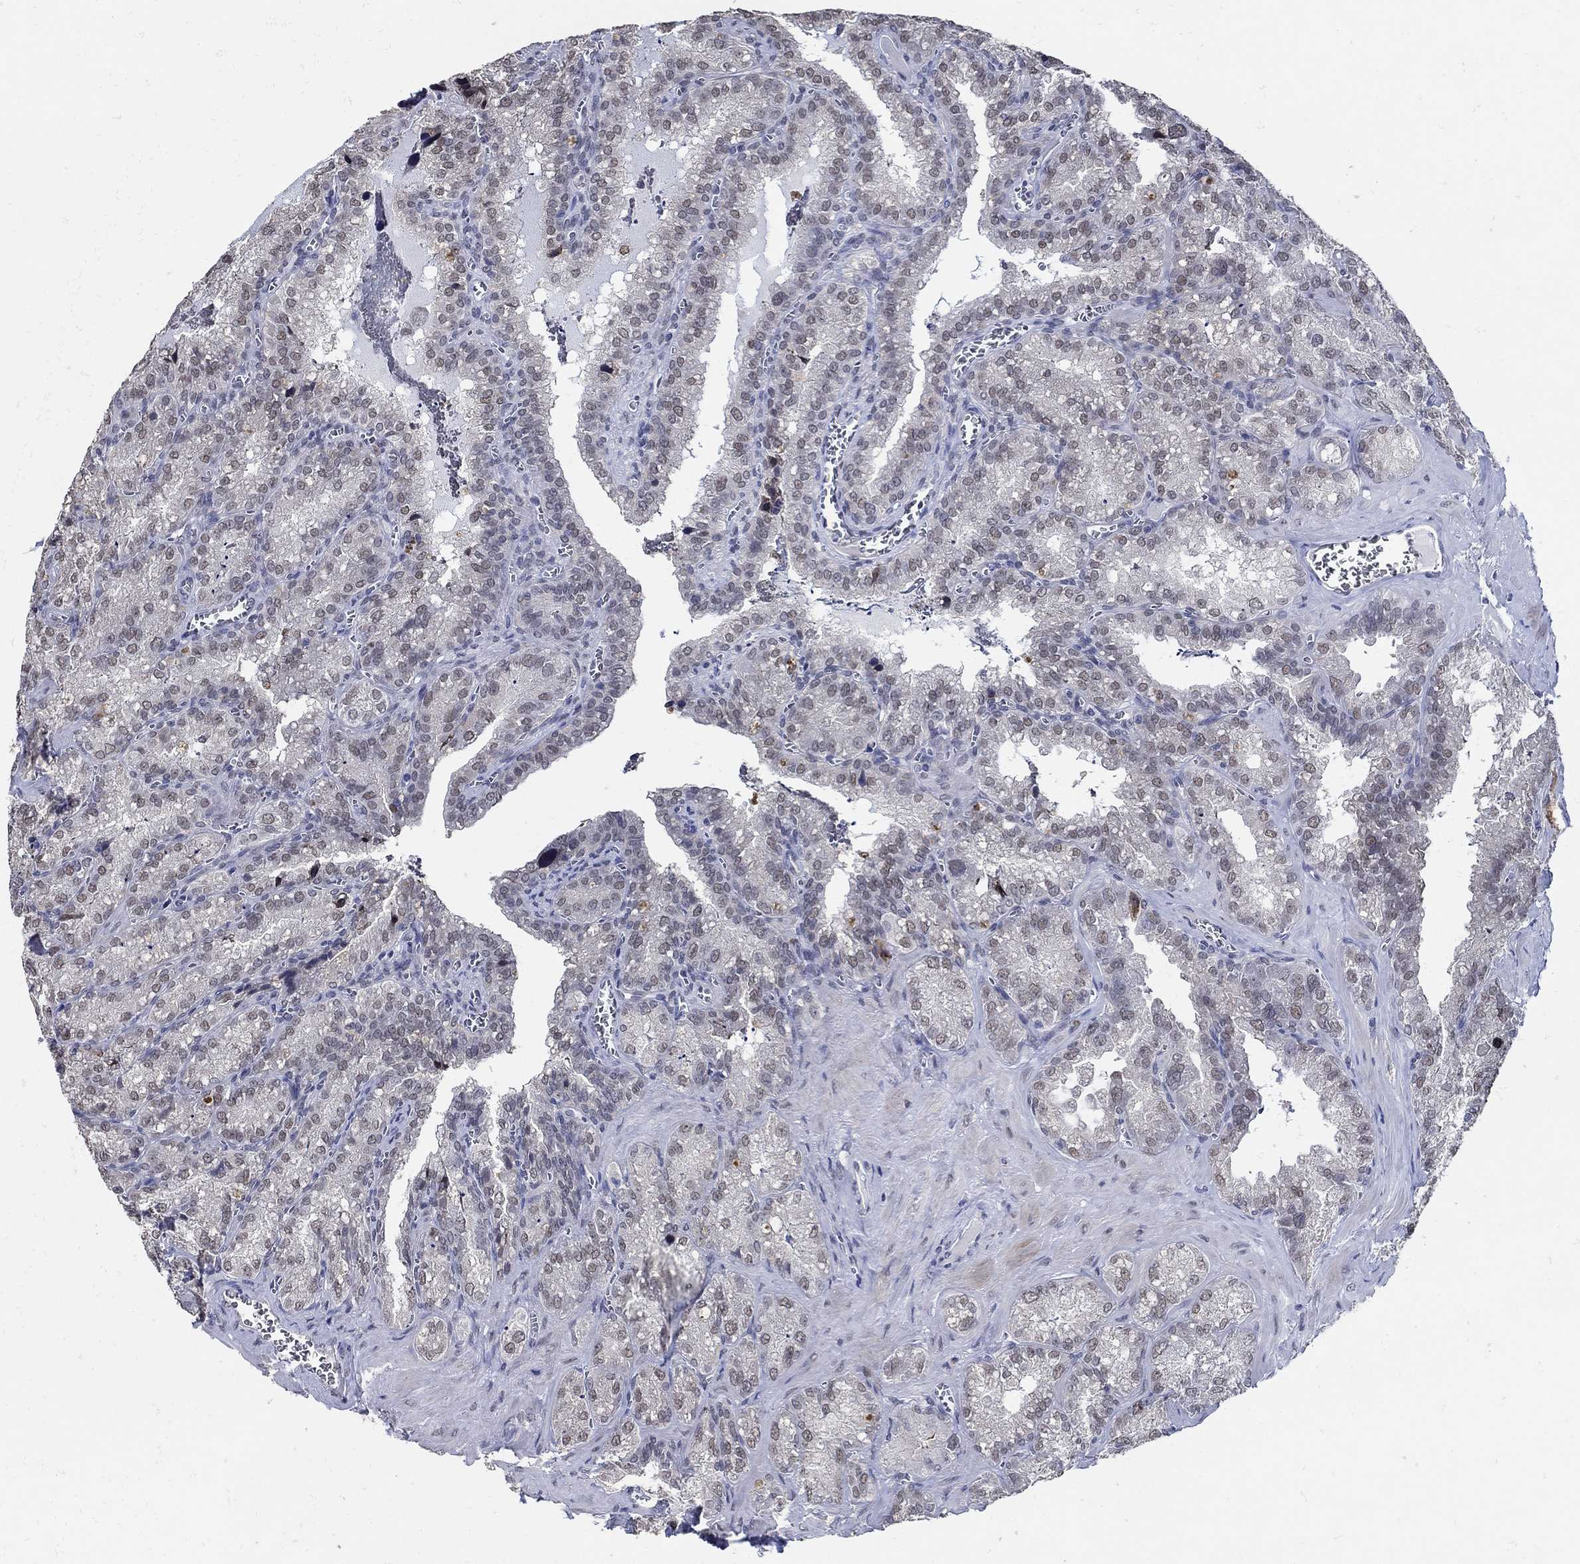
{"staining": {"intensity": "negative", "quantity": "none", "location": "none"}, "tissue": "seminal vesicle", "cell_type": "Glandular cells", "image_type": "normal", "snomed": [{"axis": "morphology", "description": "Normal tissue, NOS"}, {"axis": "topography", "description": "Seminal veicle"}], "caption": "The histopathology image exhibits no staining of glandular cells in normal seminal vesicle.", "gene": "KCNN3", "patient": {"sex": "male", "age": 57}}